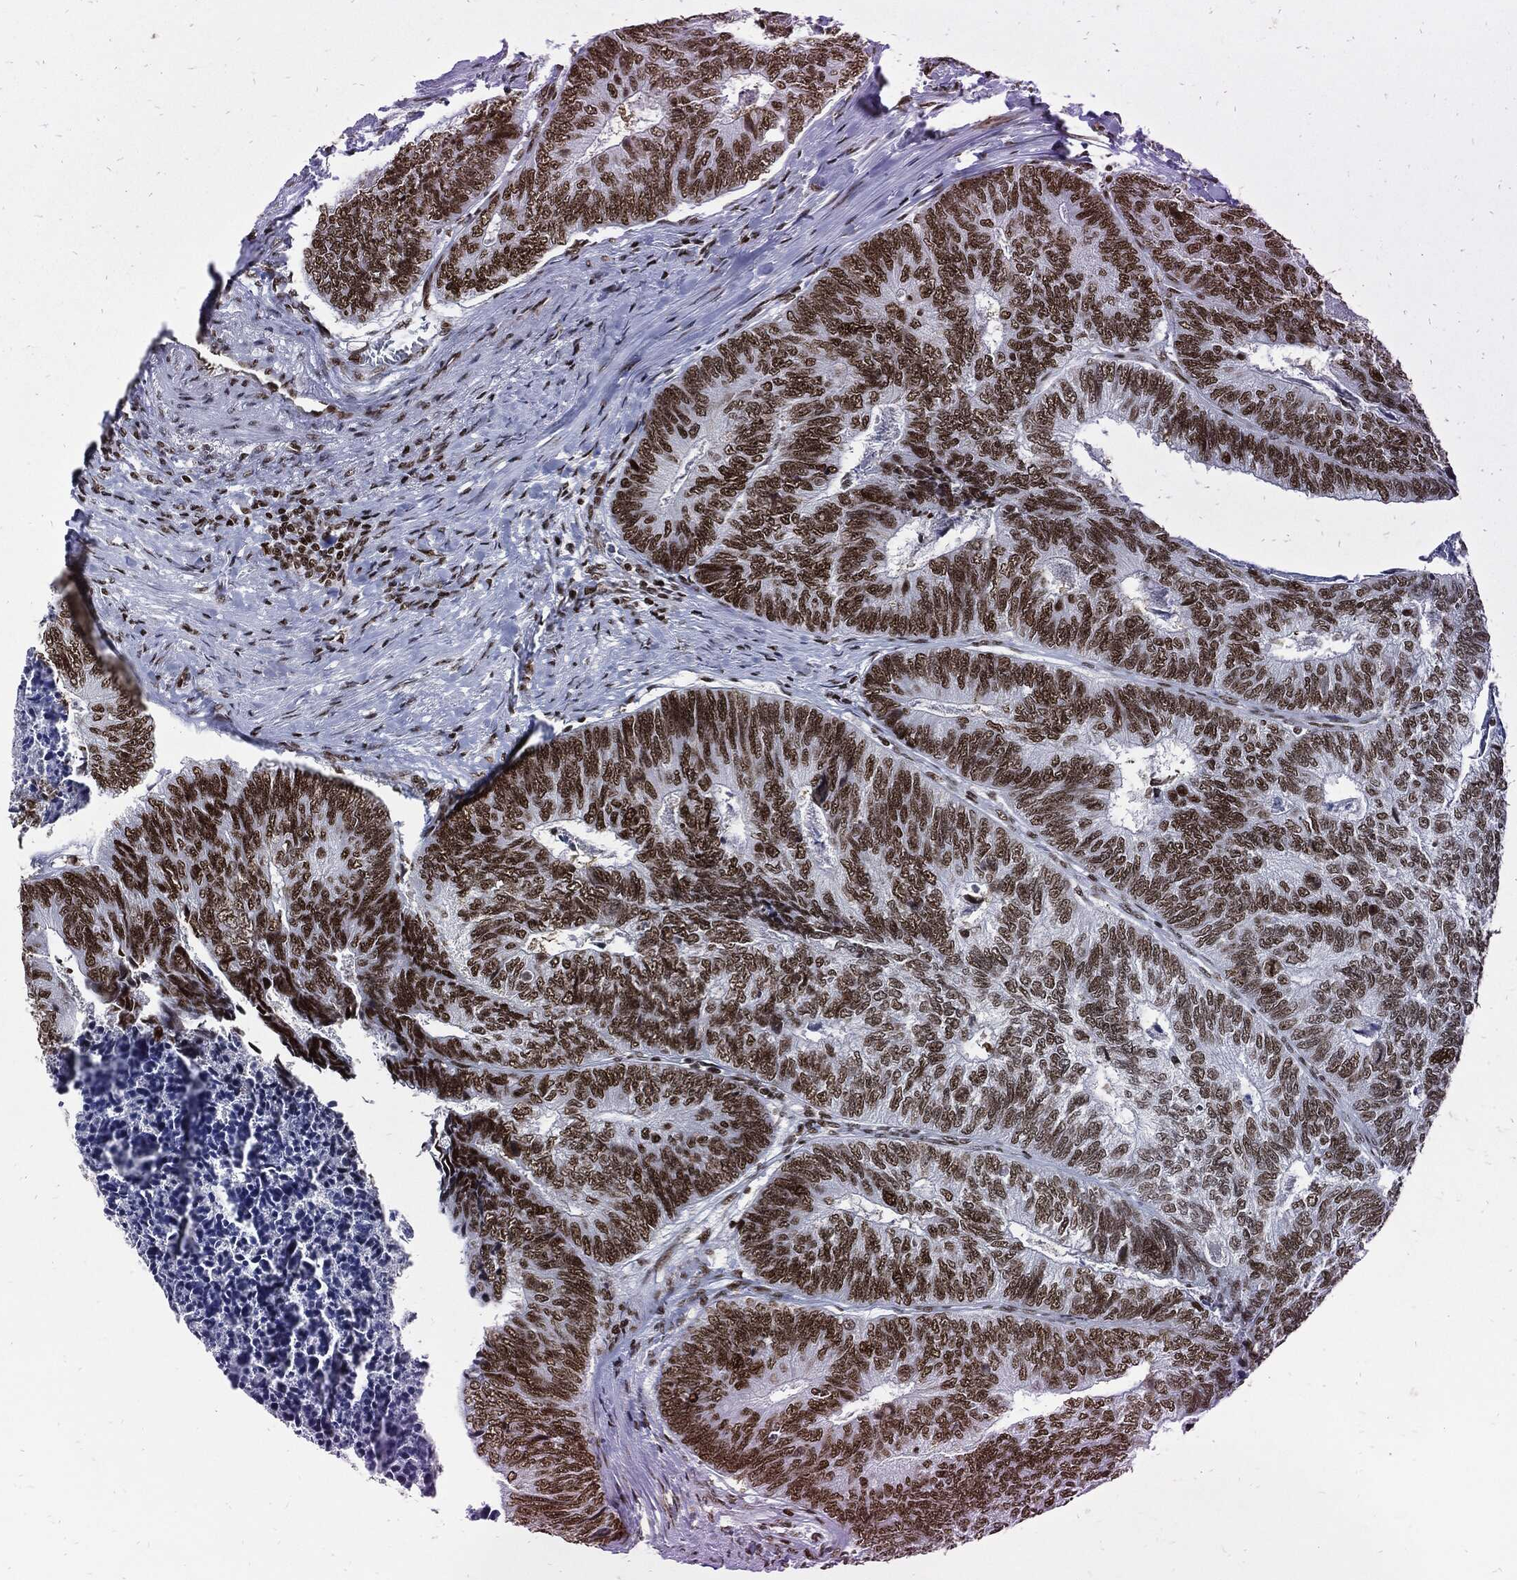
{"staining": {"intensity": "strong", "quantity": "25%-75%", "location": "nuclear"}, "tissue": "colorectal cancer", "cell_type": "Tumor cells", "image_type": "cancer", "snomed": [{"axis": "morphology", "description": "Adenocarcinoma, NOS"}, {"axis": "topography", "description": "Colon"}], "caption": "The immunohistochemical stain shows strong nuclear expression in tumor cells of colorectal adenocarcinoma tissue.", "gene": "TERF2", "patient": {"sex": "female", "age": 67}}